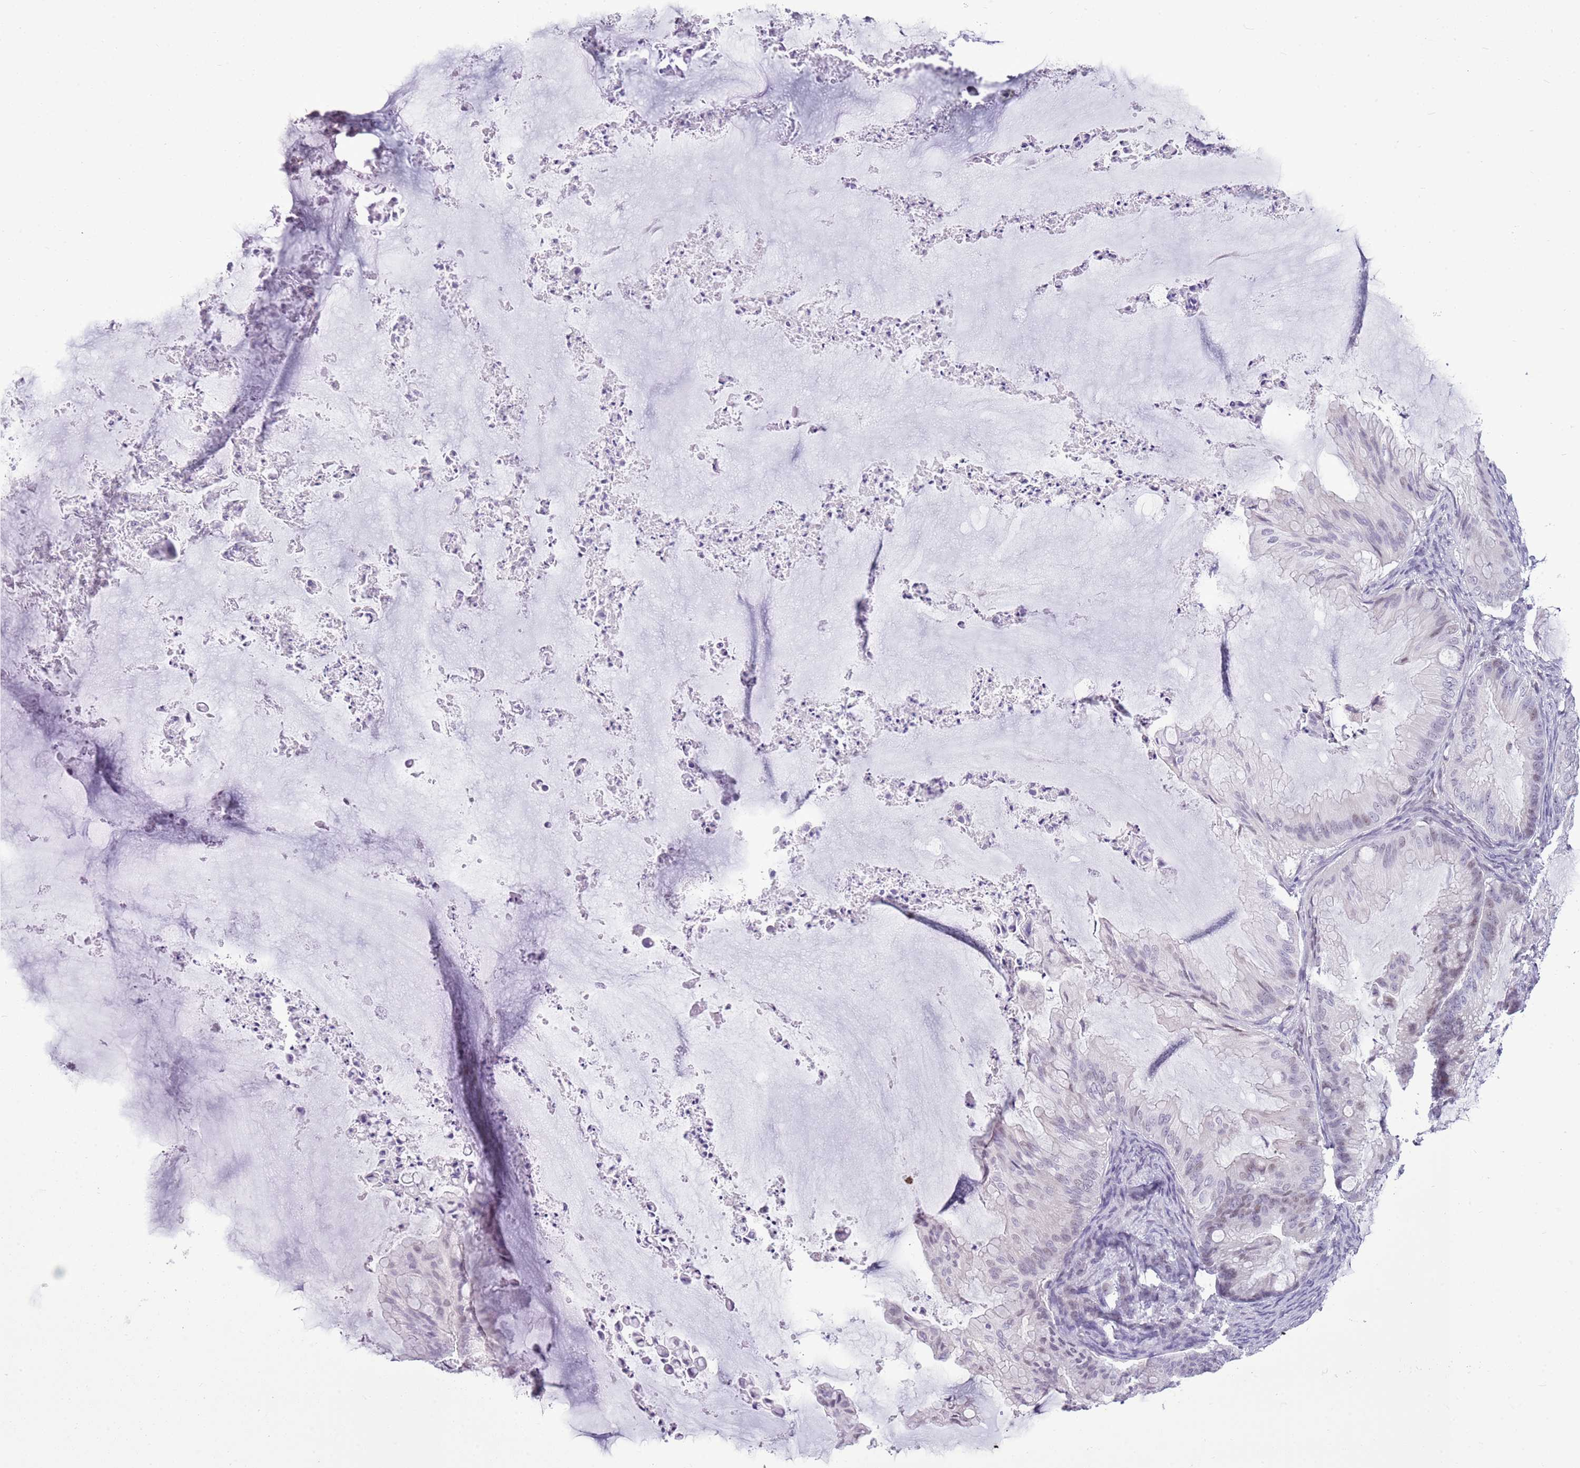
{"staining": {"intensity": "negative", "quantity": "none", "location": "none"}, "tissue": "ovarian cancer", "cell_type": "Tumor cells", "image_type": "cancer", "snomed": [{"axis": "morphology", "description": "Cystadenocarcinoma, mucinous, NOS"}, {"axis": "topography", "description": "Ovary"}], "caption": "Human ovarian cancer stained for a protein using IHC reveals no positivity in tumor cells.", "gene": "RPL3L", "patient": {"sex": "female", "age": 71}}